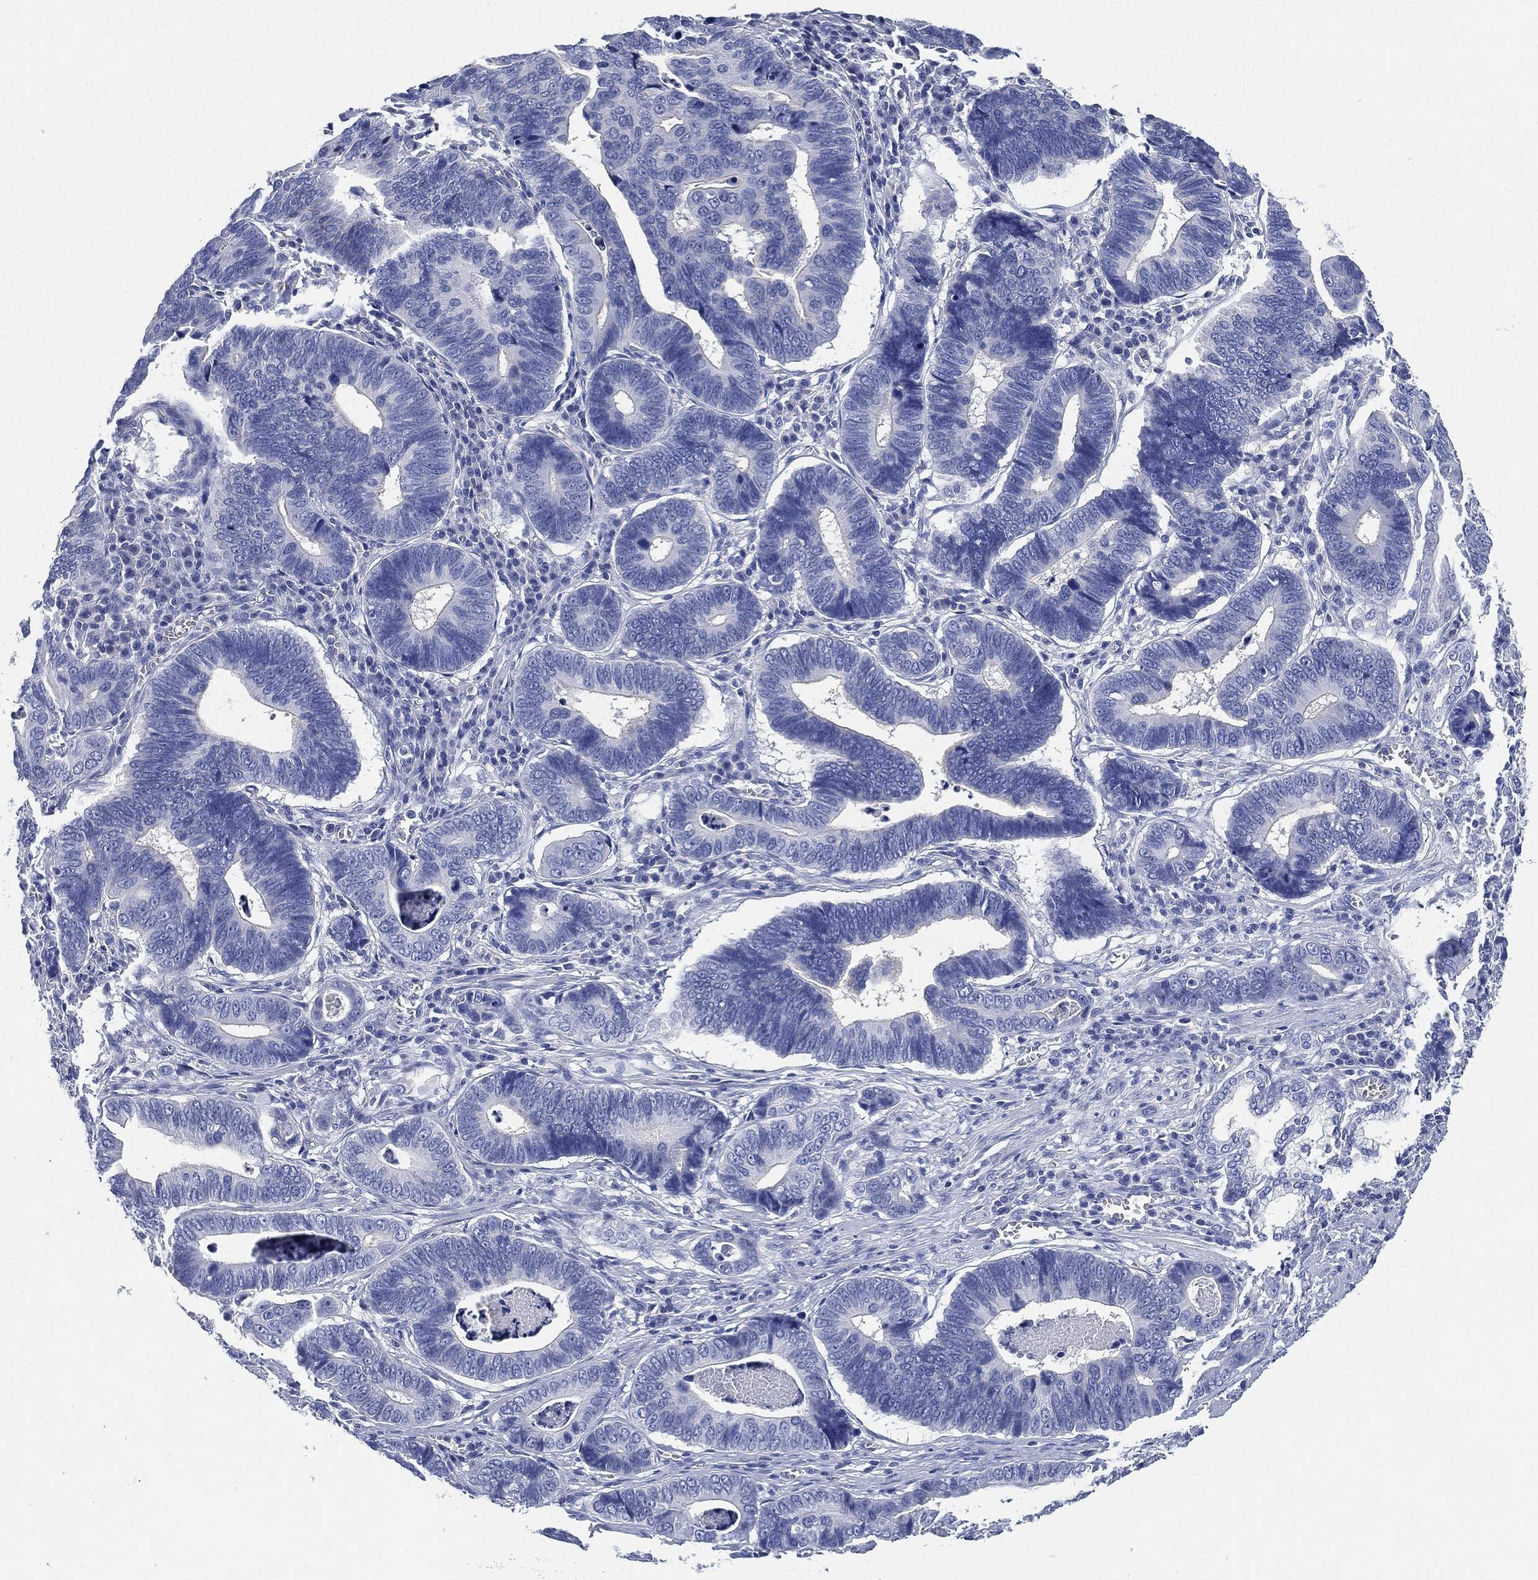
{"staining": {"intensity": "negative", "quantity": "none", "location": "none"}, "tissue": "stomach cancer", "cell_type": "Tumor cells", "image_type": "cancer", "snomed": [{"axis": "morphology", "description": "Adenocarcinoma, NOS"}, {"axis": "topography", "description": "Stomach"}], "caption": "A micrograph of human stomach adenocarcinoma is negative for staining in tumor cells. The staining is performed using DAB brown chromogen with nuclei counter-stained in using hematoxylin.", "gene": "CCDC70", "patient": {"sex": "male", "age": 84}}